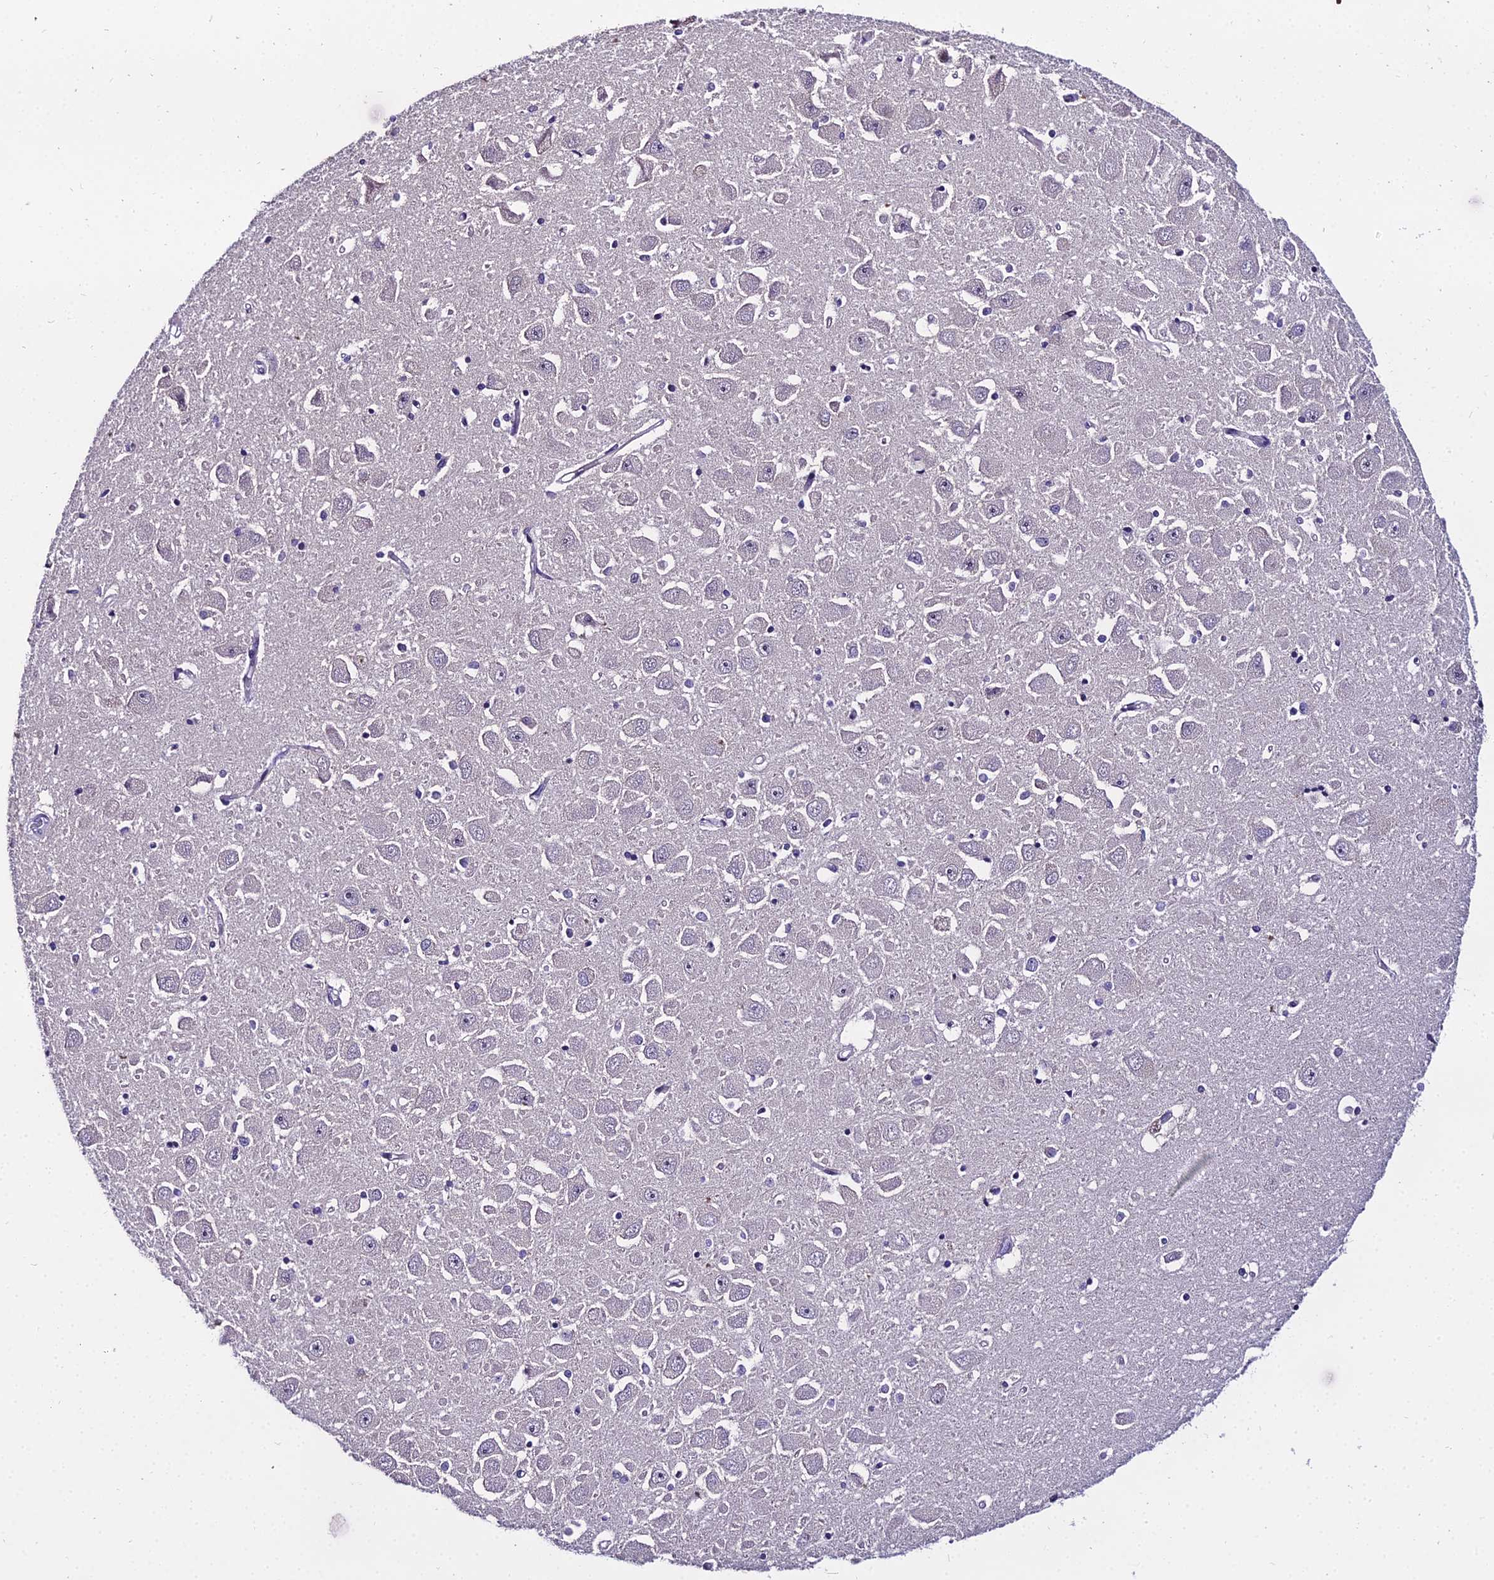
{"staining": {"intensity": "negative", "quantity": "none", "location": "none"}, "tissue": "hippocampus", "cell_type": "Glial cells", "image_type": "normal", "snomed": [{"axis": "morphology", "description": "Normal tissue, NOS"}, {"axis": "topography", "description": "Hippocampus"}], "caption": "An IHC micrograph of normal hippocampus is shown. There is no staining in glial cells of hippocampus.", "gene": "TRIML2", "patient": {"sex": "male", "age": 45}}